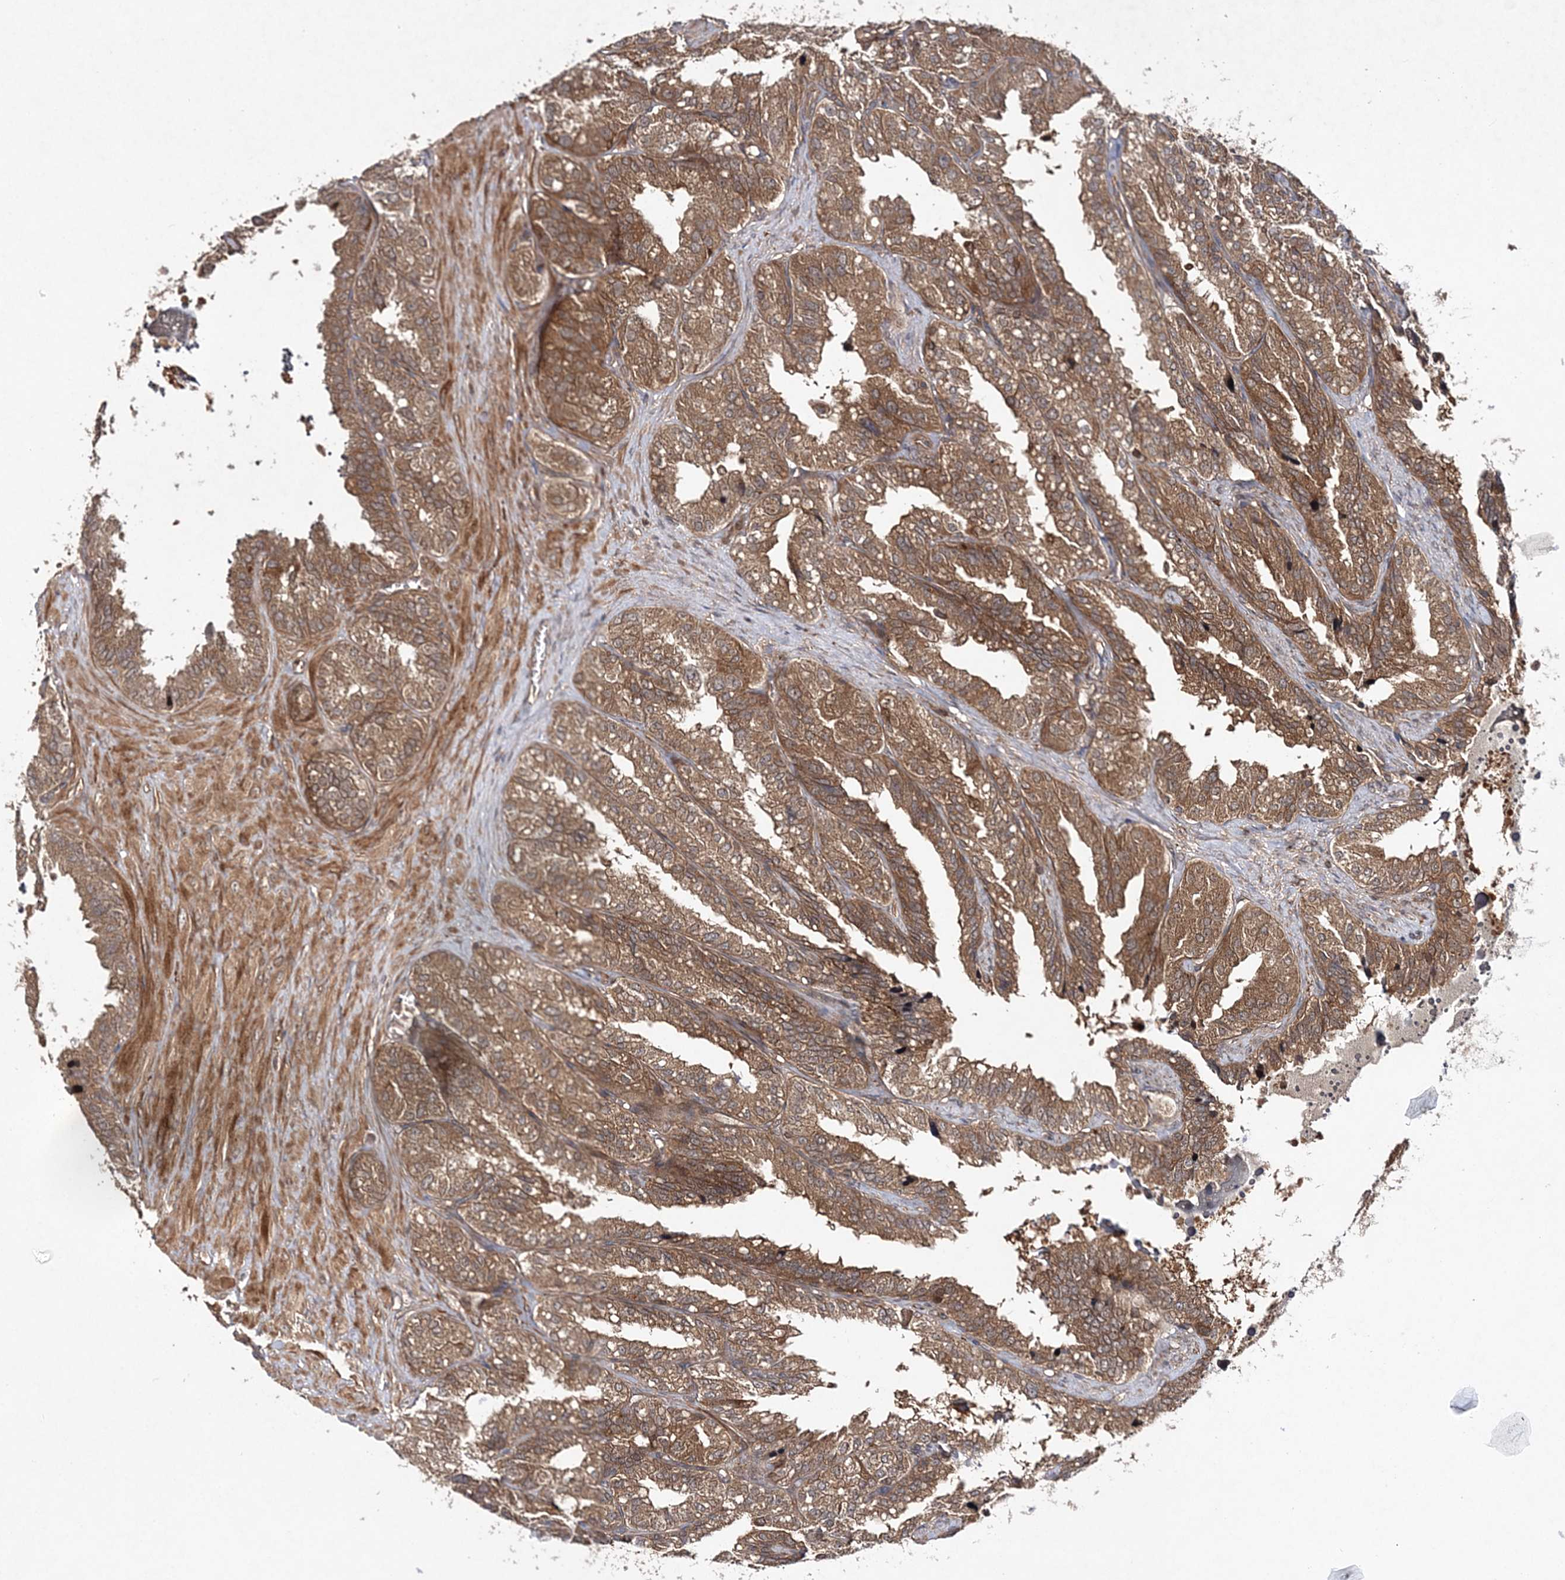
{"staining": {"intensity": "moderate", "quantity": ">75%", "location": "cytoplasmic/membranous"}, "tissue": "seminal vesicle", "cell_type": "Glandular cells", "image_type": "normal", "snomed": [{"axis": "morphology", "description": "Normal tissue, NOS"}, {"axis": "topography", "description": "Prostate"}, {"axis": "topography", "description": "Seminal veicle"}], "caption": "Seminal vesicle stained for a protein (brown) exhibits moderate cytoplasmic/membranous positive expression in approximately >75% of glandular cells.", "gene": "TMEM9B", "patient": {"sex": "male", "age": 51}}